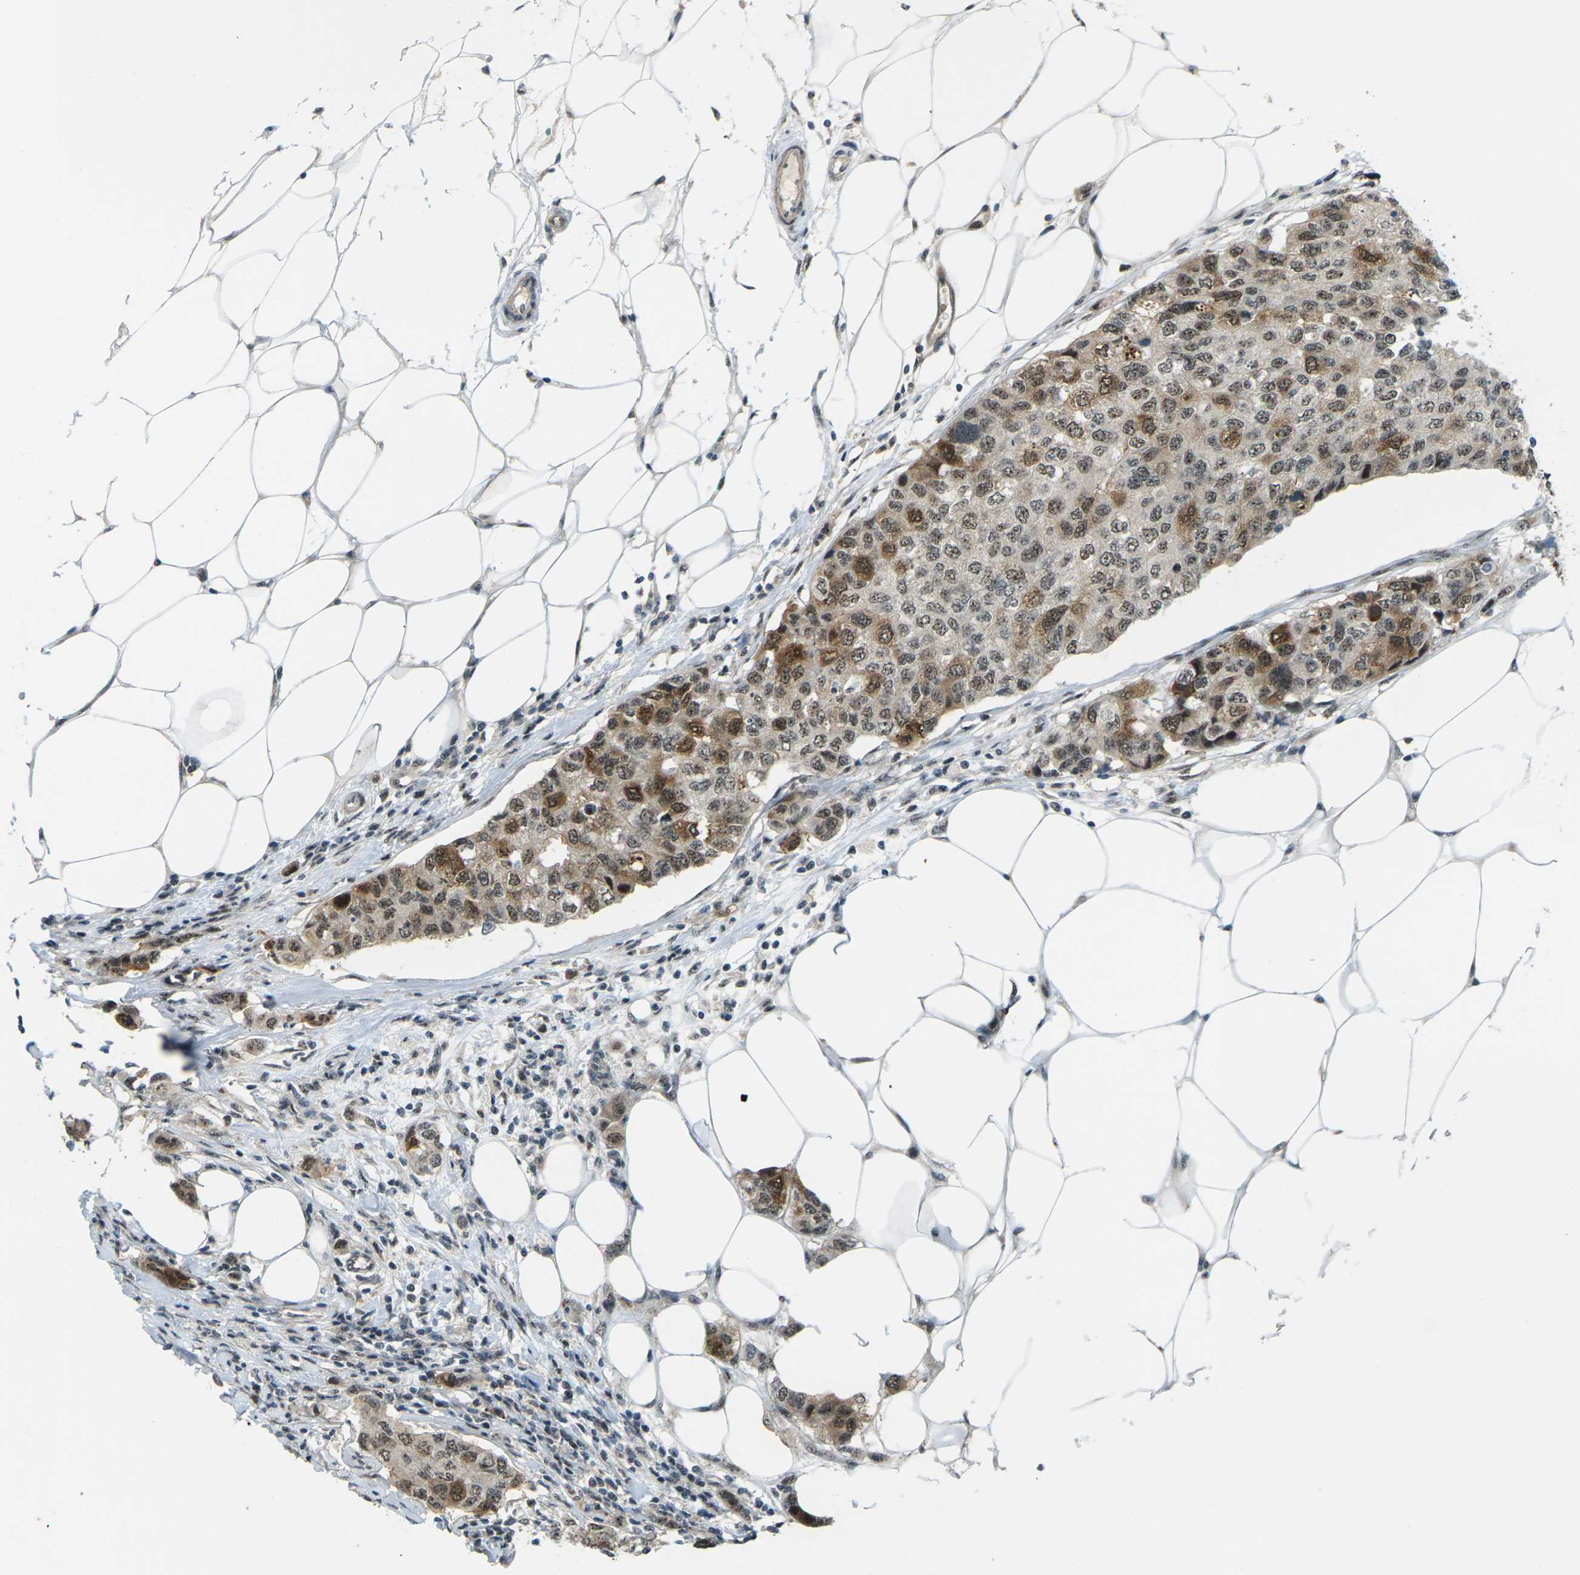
{"staining": {"intensity": "moderate", "quantity": ">75%", "location": "cytoplasmic/membranous,nuclear"}, "tissue": "breast cancer", "cell_type": "Tumor cells", "image_type": "cancer", "snomed": [{"axis": "morphology", "description": "Duct carcinoma"}, {"axis": "topography", "description": "Breast"}], "caption": "Moderate cytoplasmic/membranous and nuclear staining for a protein is identified in about >75% of tumor cells of breast cancer (intraductal carcinoma) using IHC.", "gene": "UBE2S", "patient": {"sex": "female", "age": 50}}